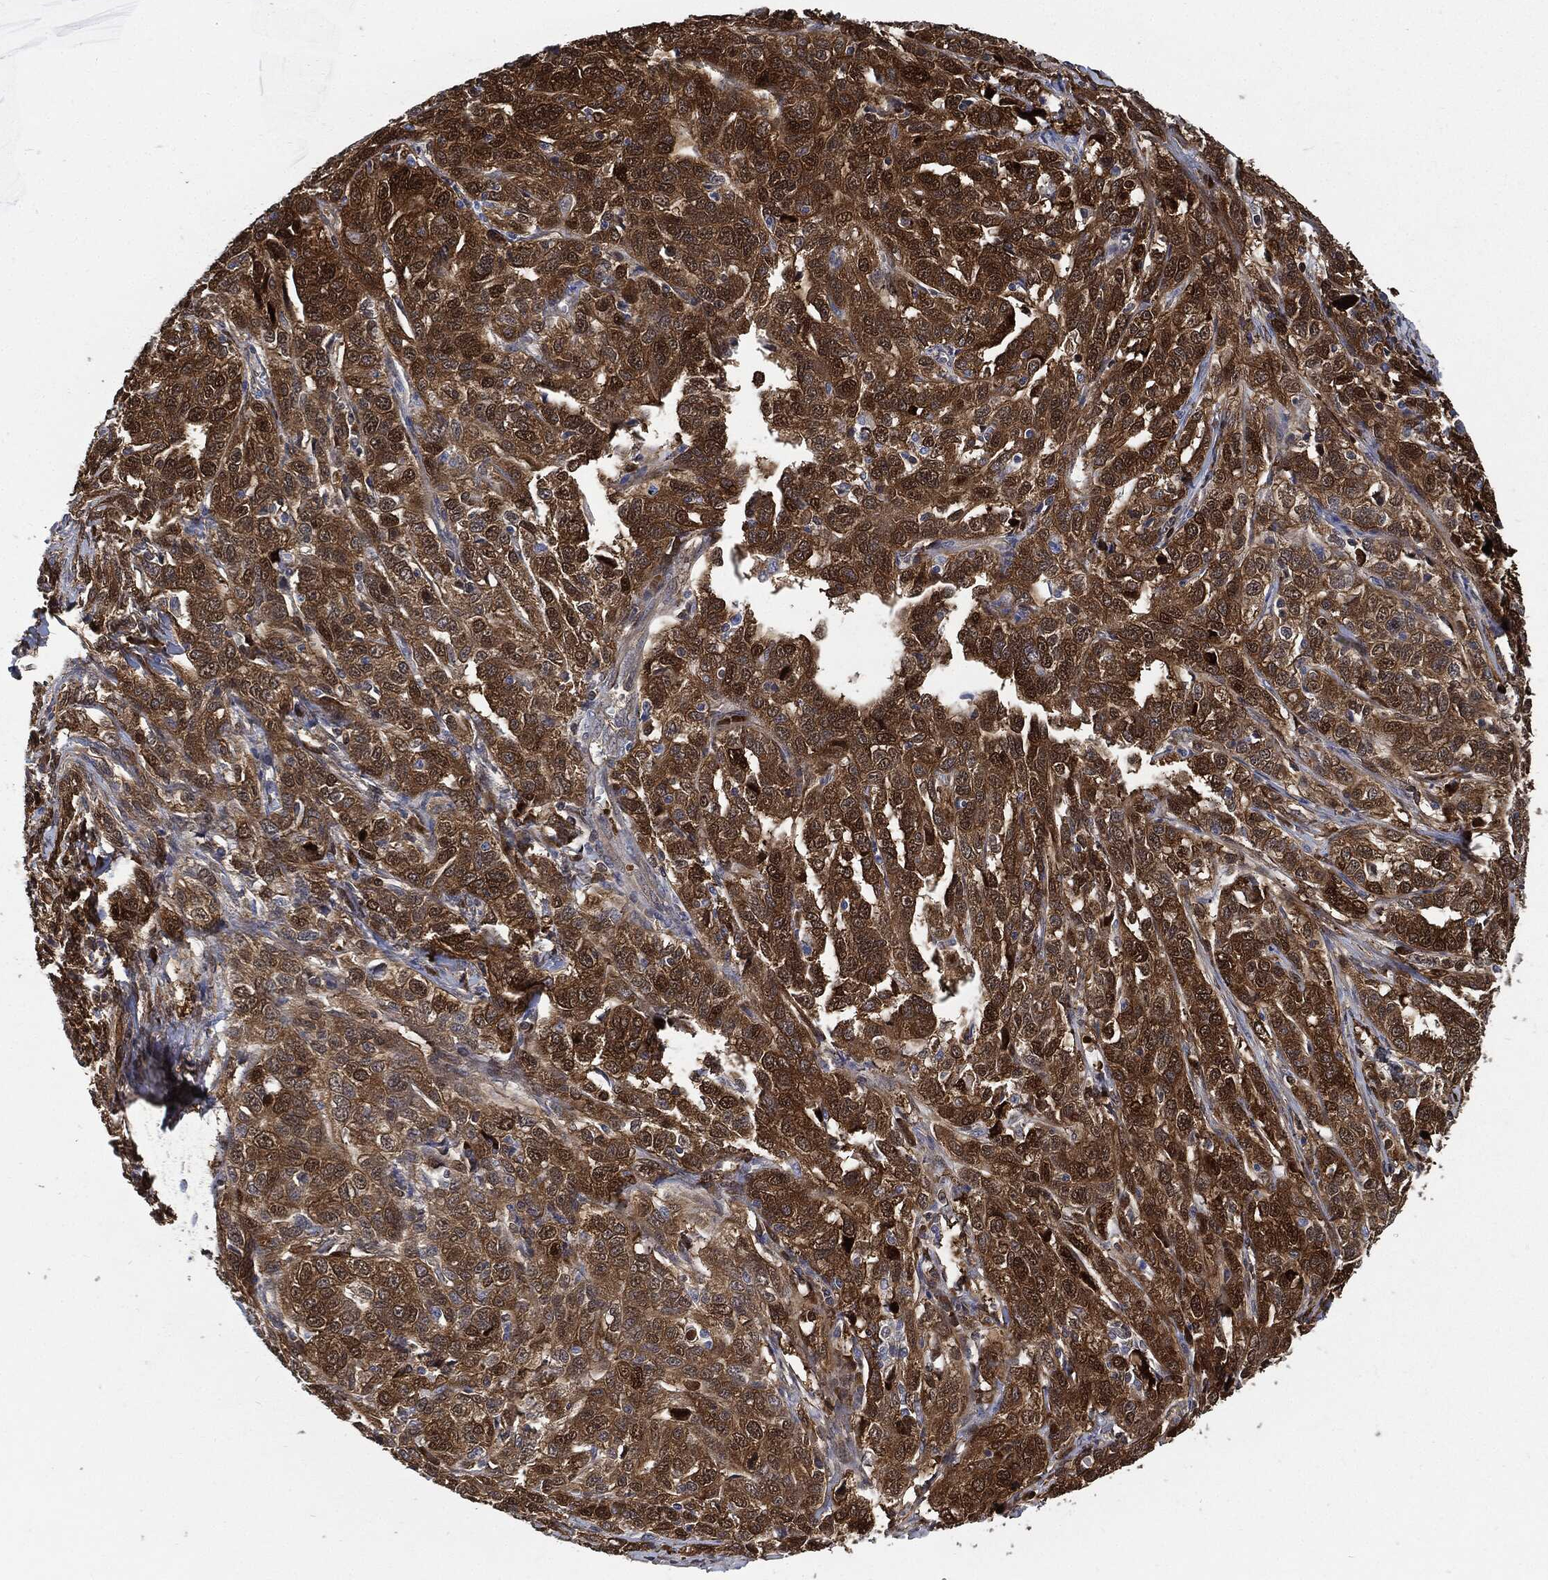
{"staining": {"intensity": "strong", "quantity": ">75%", "location": "cytoplasmic/membranous"}, "tissue": "ovarian cancer", "cell_type": "Tumor cells", "image_type": "cancer", "snomed": [{"axis": "morphology", "description": "Cystadenocarcinoma, serous, NOS"}, {"axis": "topography", "description": "Ovary"}], "caption": "Ovarian cancer (serous cystadenocarcinoma) stained with immunohistochemistry demonstrates strong cytoplasmic/membranous expression in approximately >75% of tumor cells.", "gene": "PRDX2", "patient": {"sex": "female", "age": 71}}